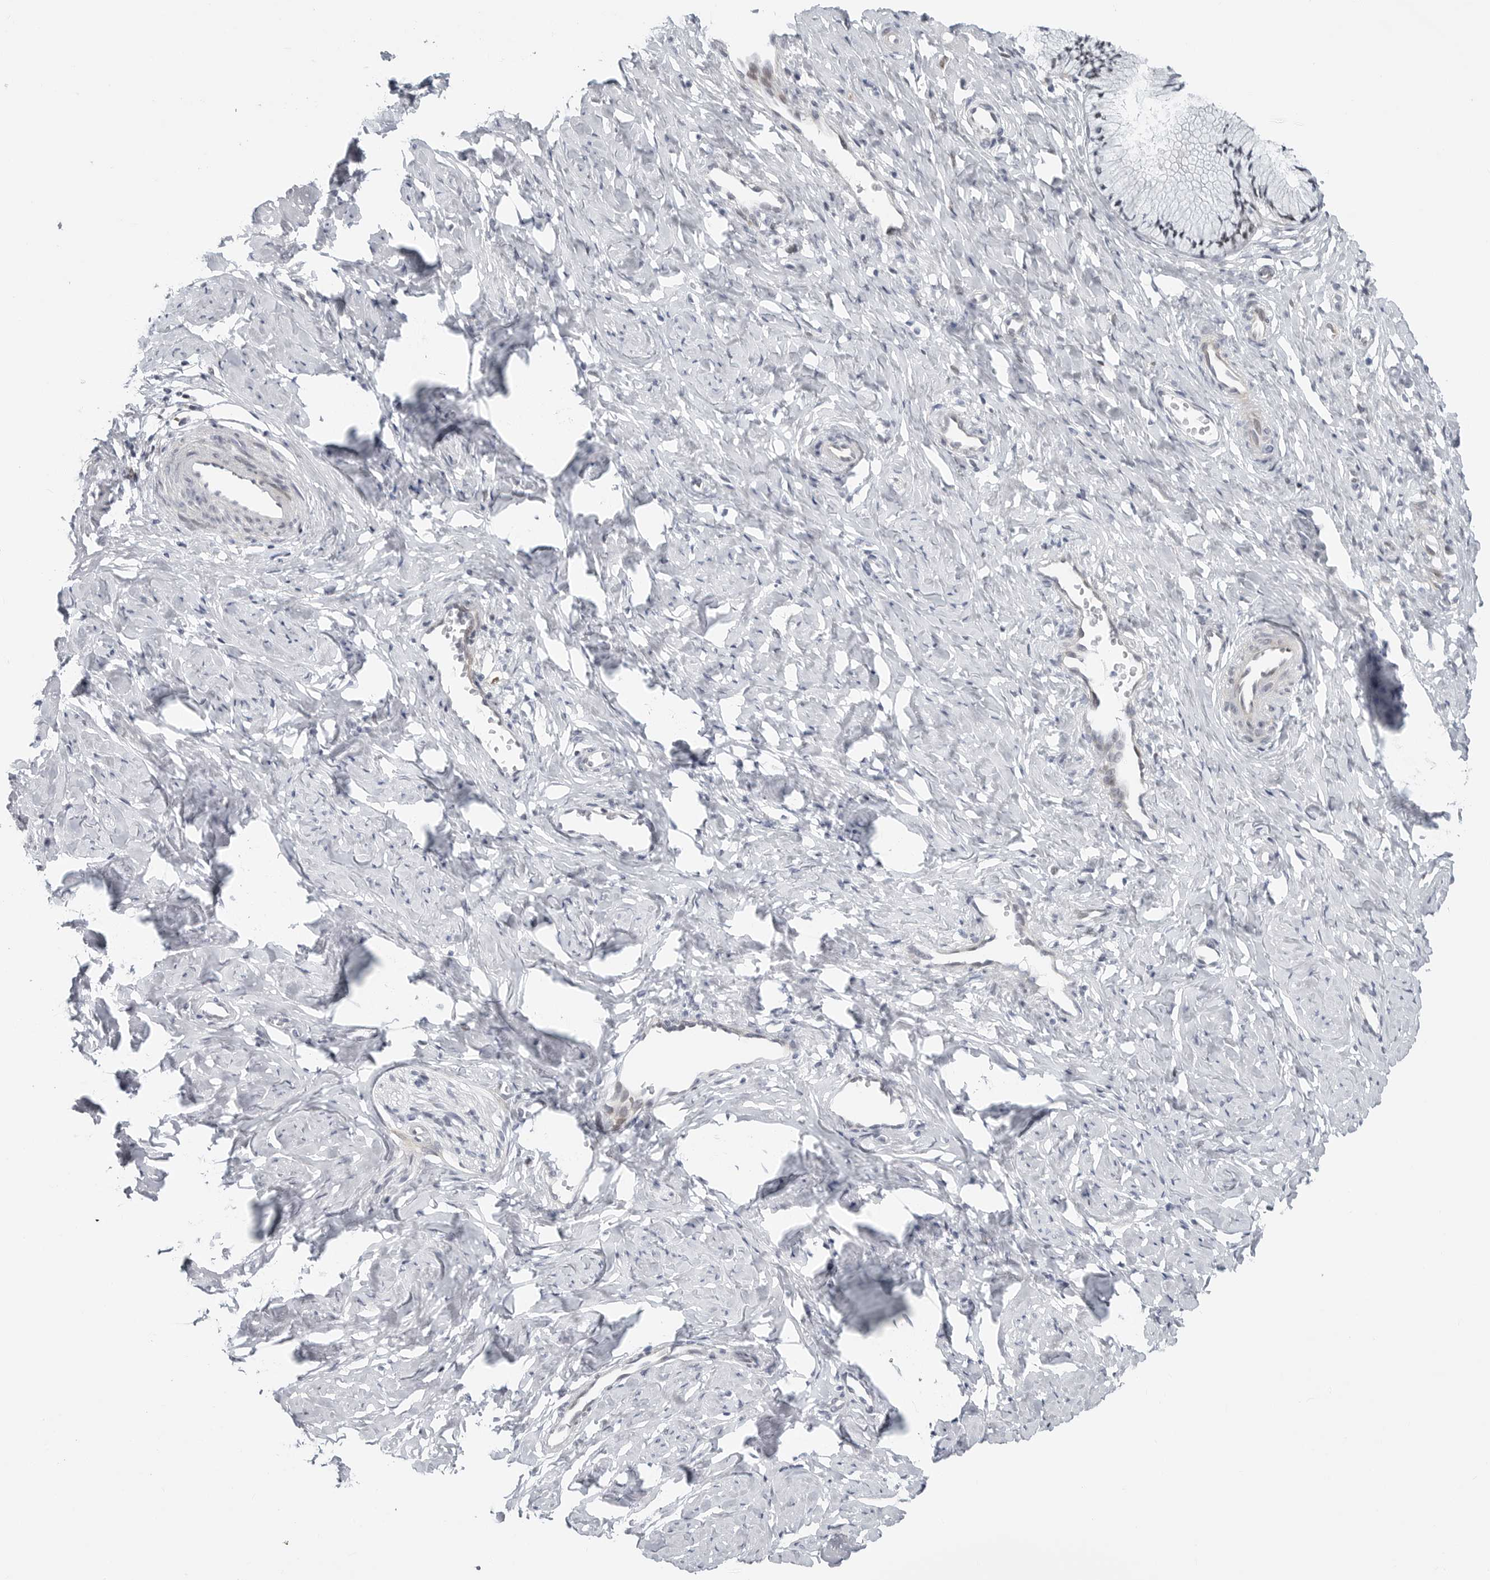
{"staining": {"intensity": "negative", "quantity": "none", "location": "none"}, "tissue": "cervix", "cell_type": "Glandular cells", "image_type": "normal", "snomed": [{"axis": "morphology", "description": "Normal tissue, NOS"}, {"axis": "topography", "description": "Cervix"}], "caption": "Immunohistochemistry of unremarkable cervix reveals no staining in glandular cells.", "gene": "FAM135B", "patient": {"sex": "female", "age": 27}}